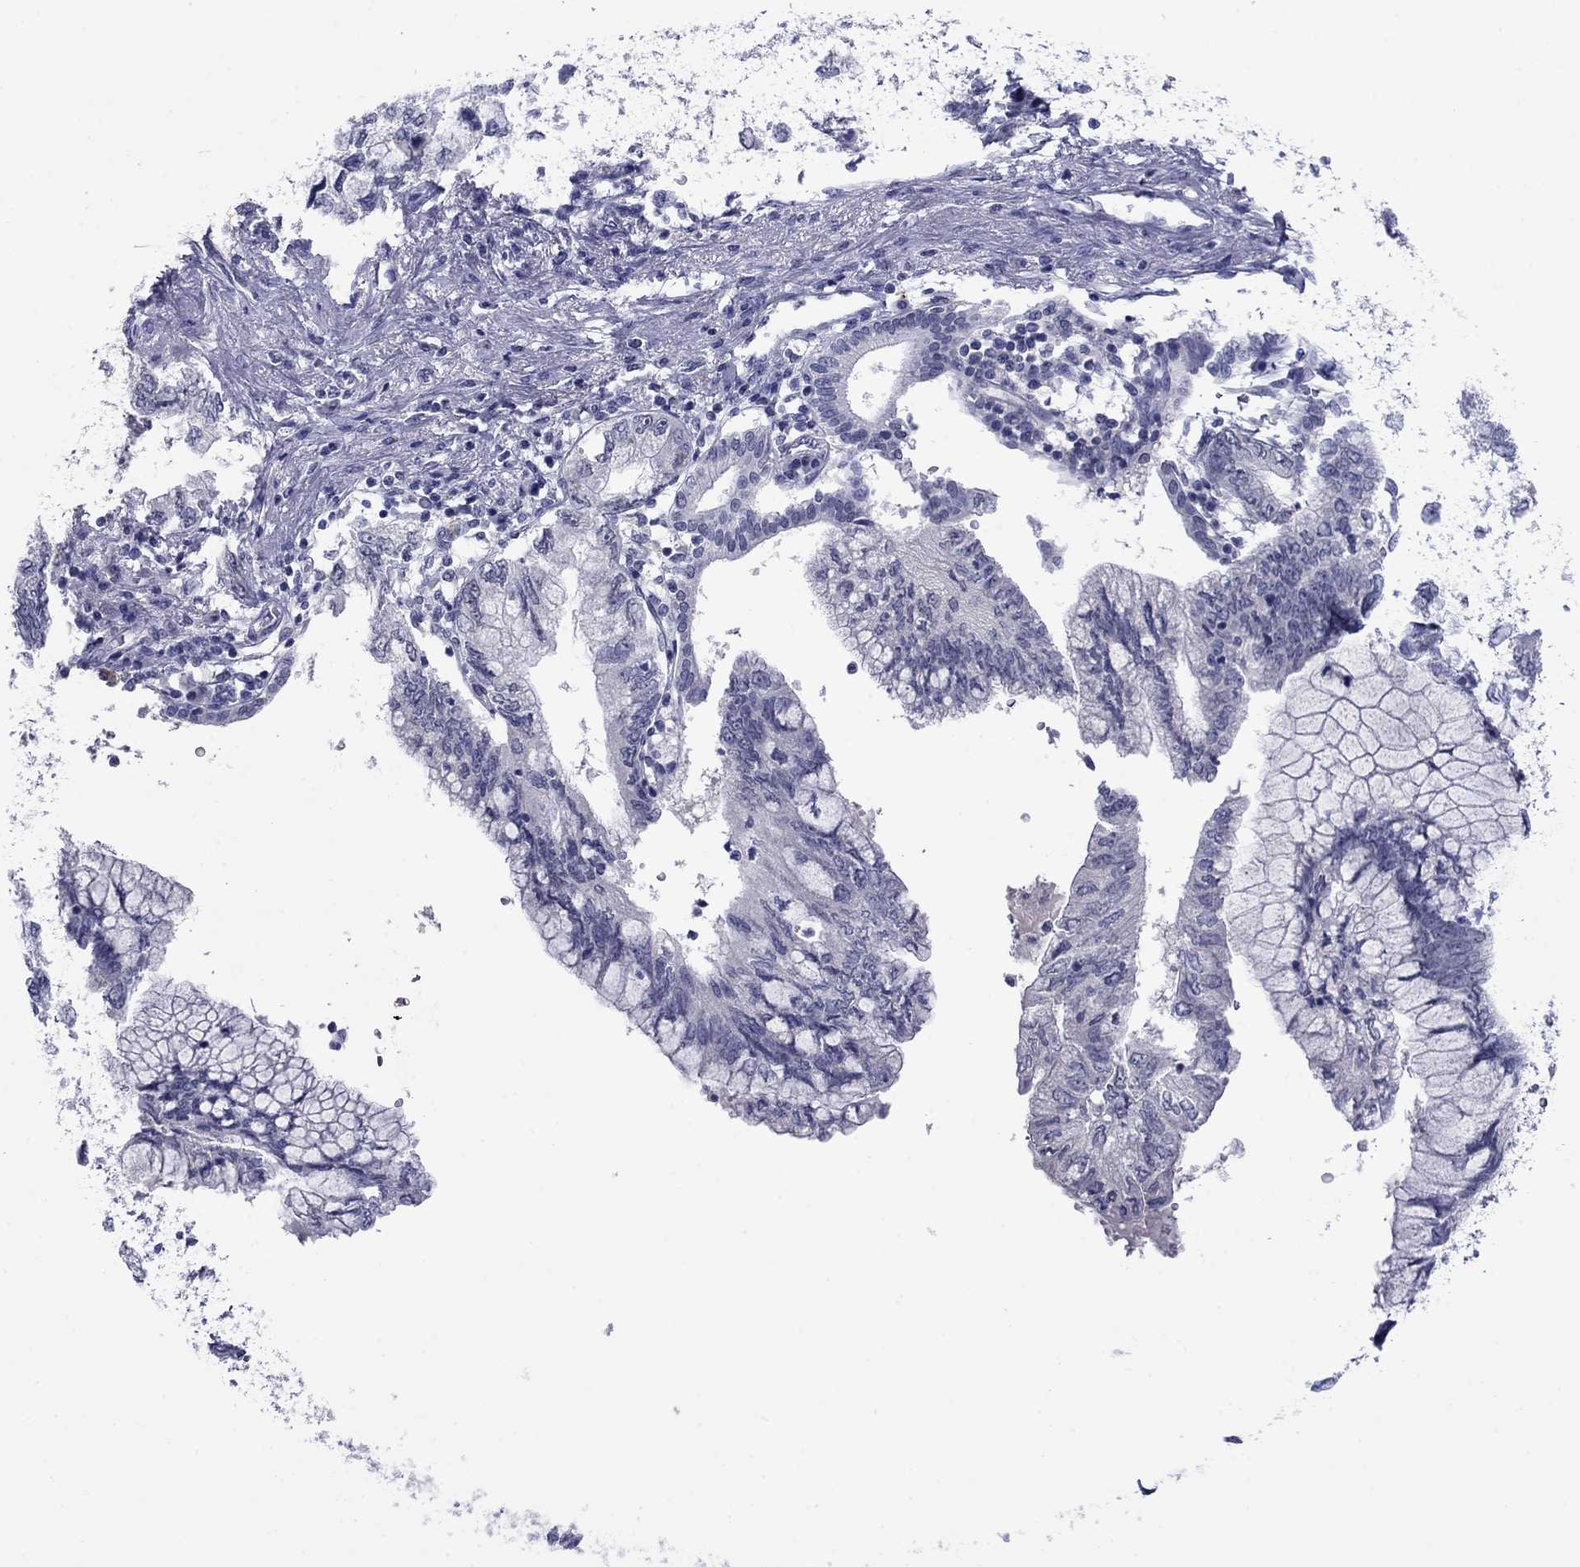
{"staining": {"intensity": "negative", "quantity": "none", "location": "none"}, "tissue": "pancreatic cancer", "cell_type": "Tumor cells", "image_type": "cancer", "snomed": [{"axis": "morphology", "description": "Adenocarcinoma, NOS"}, {"axis": "topography", "description": "Pancreas"}], "caption": "Pancreatic cancer stained for a protein using immunohistochemistry exhibits no positivity tumor cells.", "gene": "HAO1", "patient": {"sex": "female", "age": 73}}